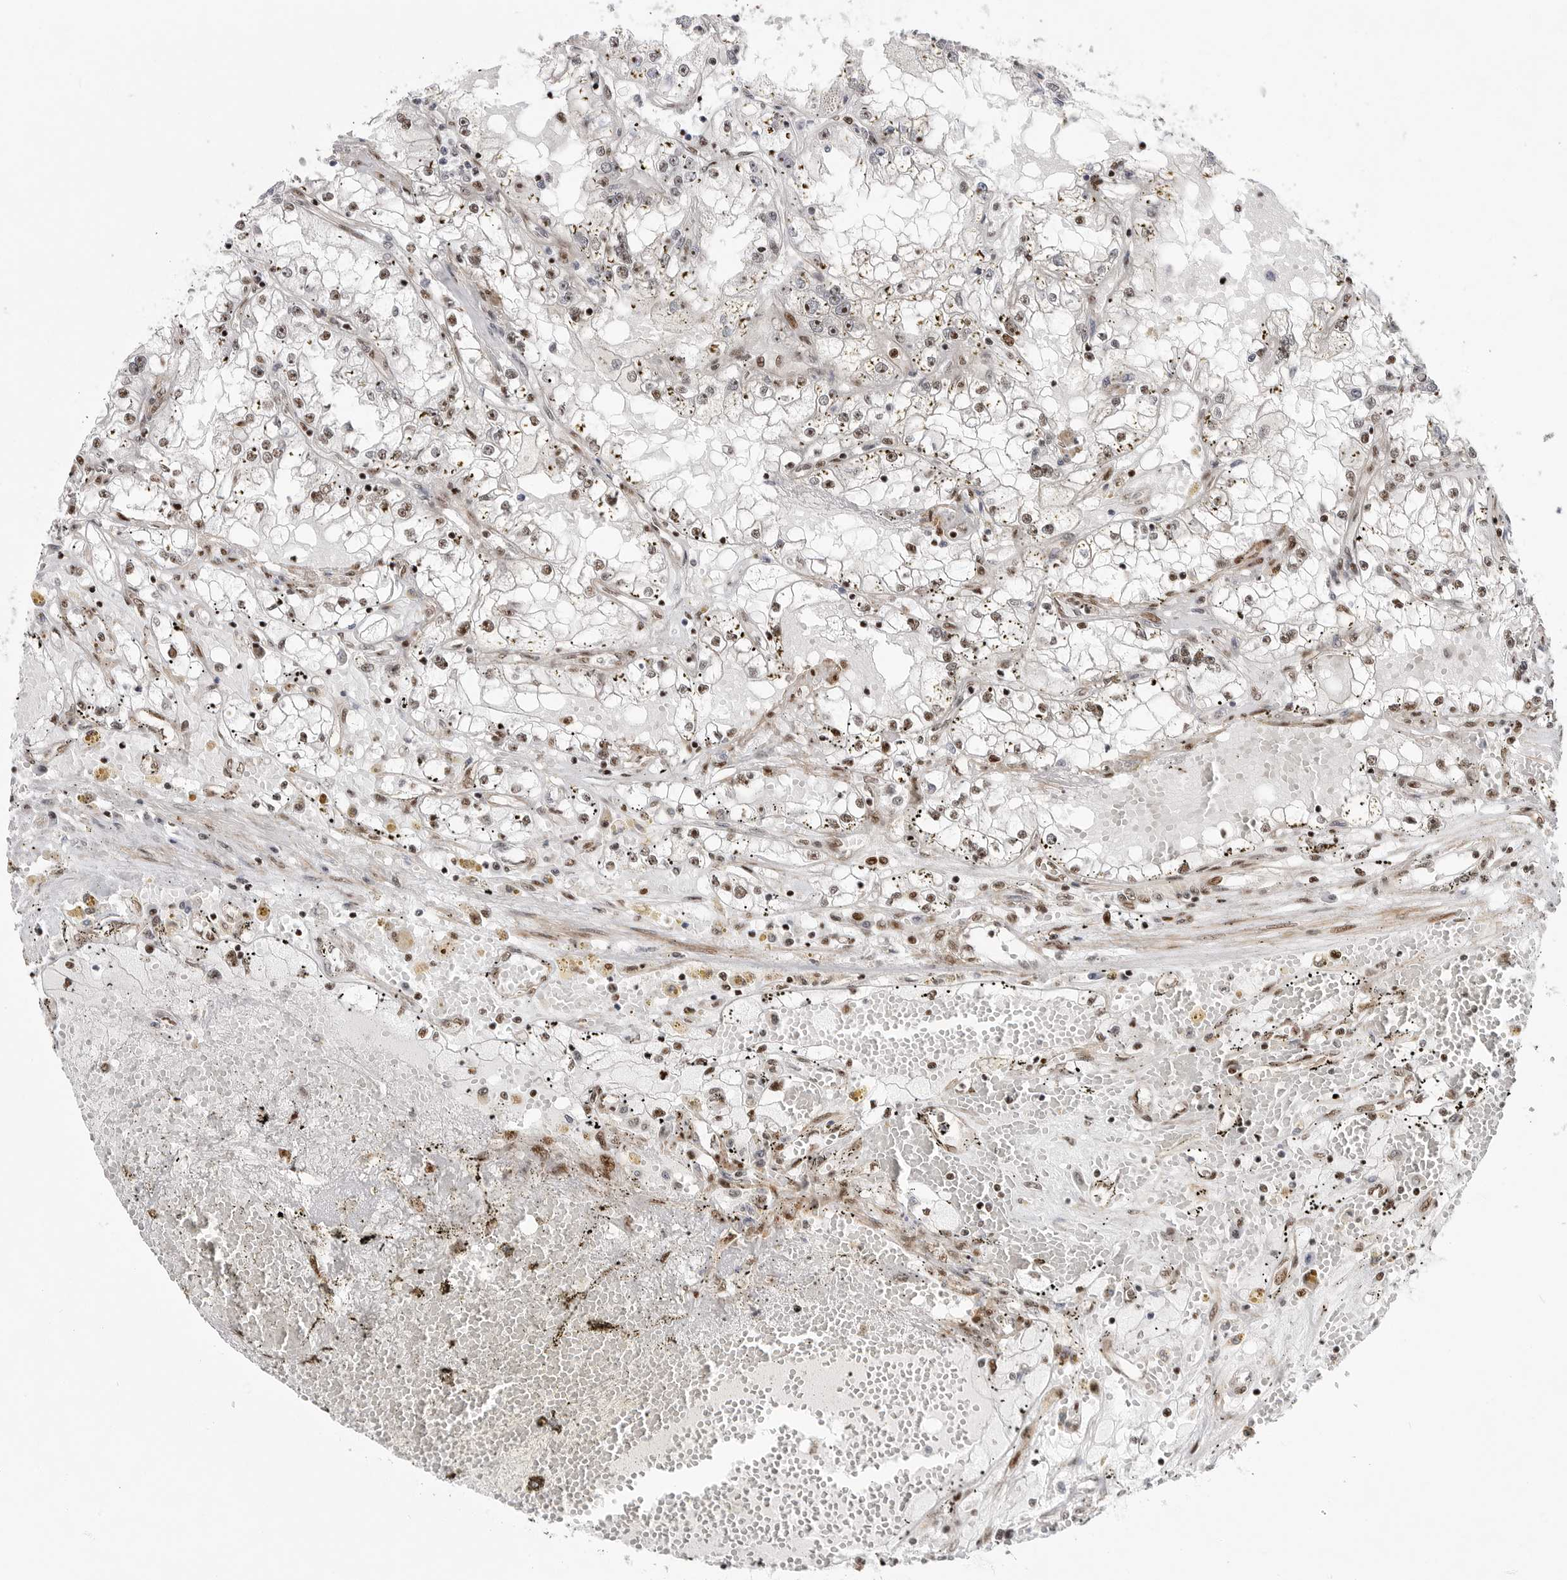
{"staining": {"intensity": "moderate", "quantity": ">75%", "location": "nuclear"}, "tissue": "renal cancer", "cell_type": "Tumor cells", "image_type": "cancer", "snomed": [{"axis": "morphology", "description": "Adenocarcinoma, NOS"}, {"axis": "topography", "description": "Kidney"}], "caption": "Immunohistochemistry (IHC) image of human renal cancer stained for a protein (brown), which exhibits medium levels of moderate nuclear staining in approximately >75% of tumor cells.", "gene": "GPATCH2", "patient": {"sex": "male", "age": 56}}